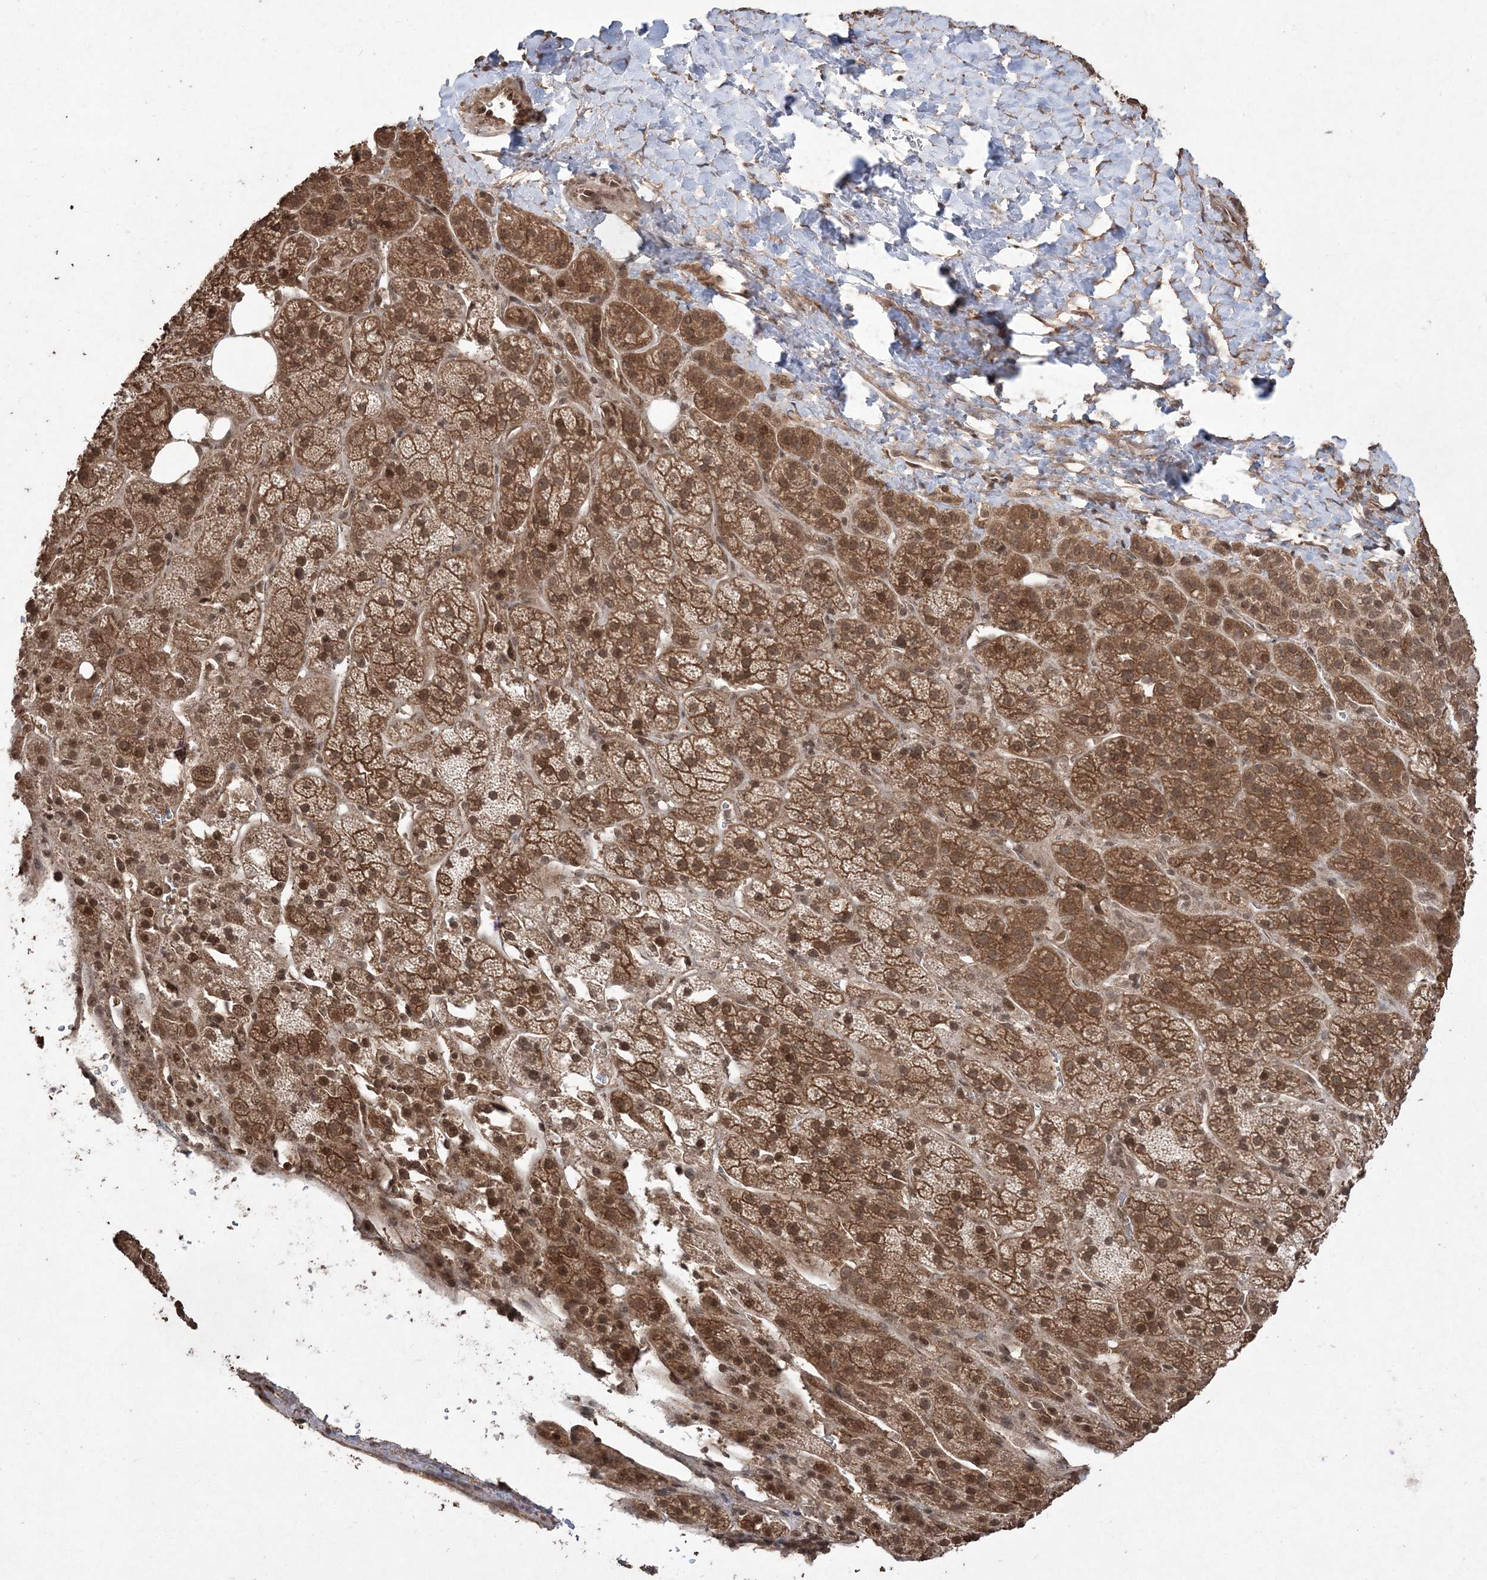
{"staining": {"intensity": "moderate", "quantity": ">75%", "location": "cytoplasmic/membranous,nuclear"}, "tissue": "adrenal gland", "cell_type": "Glandular cells", "image_type": "normal", "snomed": [{"axis": "morphology", "description": "Normal tissue, NOS"}, {"axis": "topography", "description": "Adrenal gland"}], "caption": "Glandular cells reveal moderate cytoplasmic/membranous,nuclear staining in approximately >75% of cells in normal adrenal gland. (DAB IHC, brown staining for protein, blue staining for nuclei).", "gene": "EHHADH", "patient": {"sex": "female", "age": 57}}